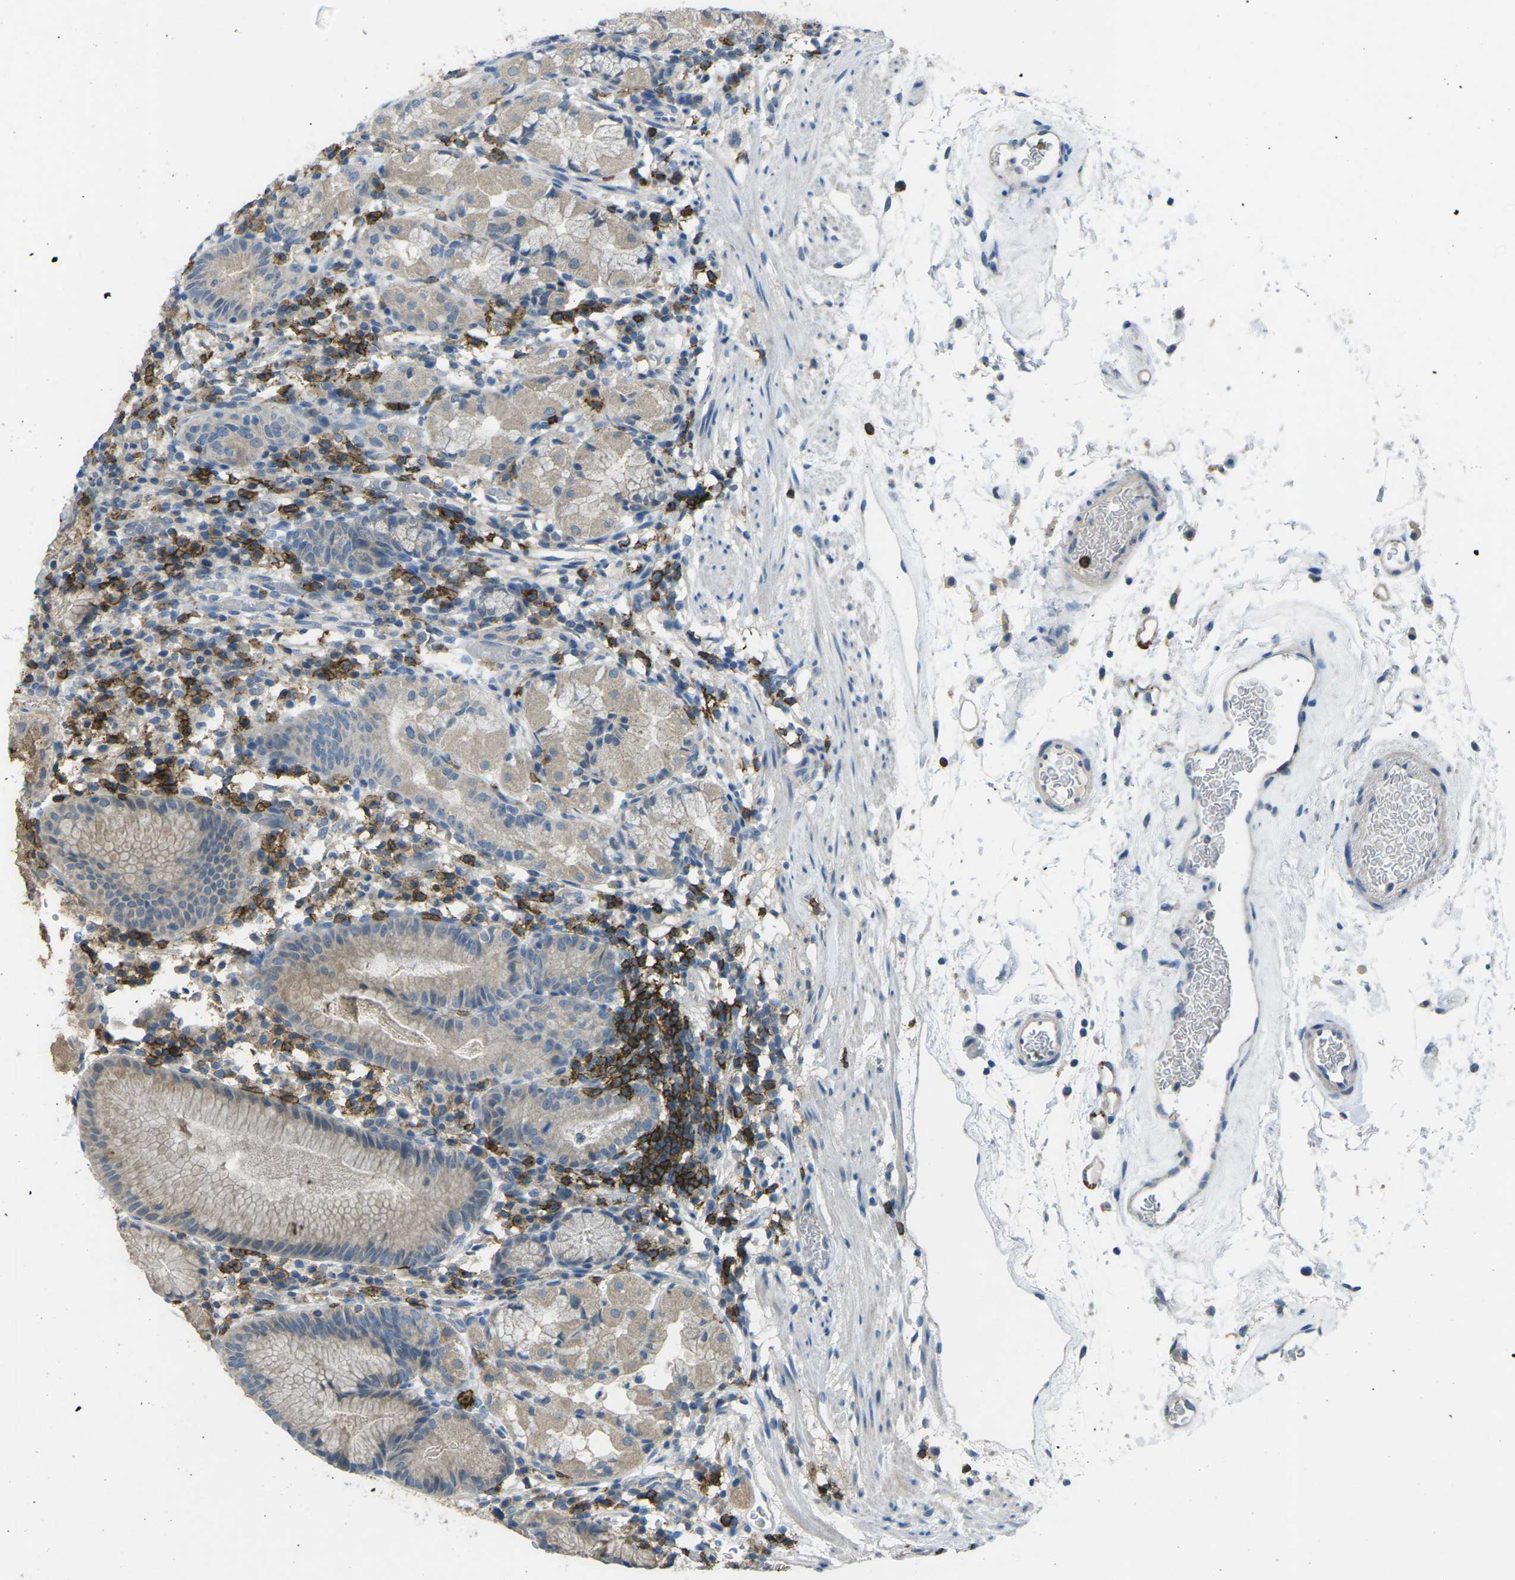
{"staining": {"intensity": "weak", "quantity": ">75%", "location": "cytoplasmic/membranous"}, "tissue": "stomach", "cell_type": "Glandular cells", "image_type": "normal", "snomed": [{"axis": "morphology", "description": "Normal tissue, NOS"}, {"axis": "topography", "description": "Stomach"}, {"axis": "topography", "description": "Stomach, lower"}], "caption": "Protein expression analysis of unremarkable stomach reveals weak cytoplasmic/membranous positivity in approximately >75% of glandular cells.", "gene": "CD19", "patient": {"sex": "female", "age": 75}}